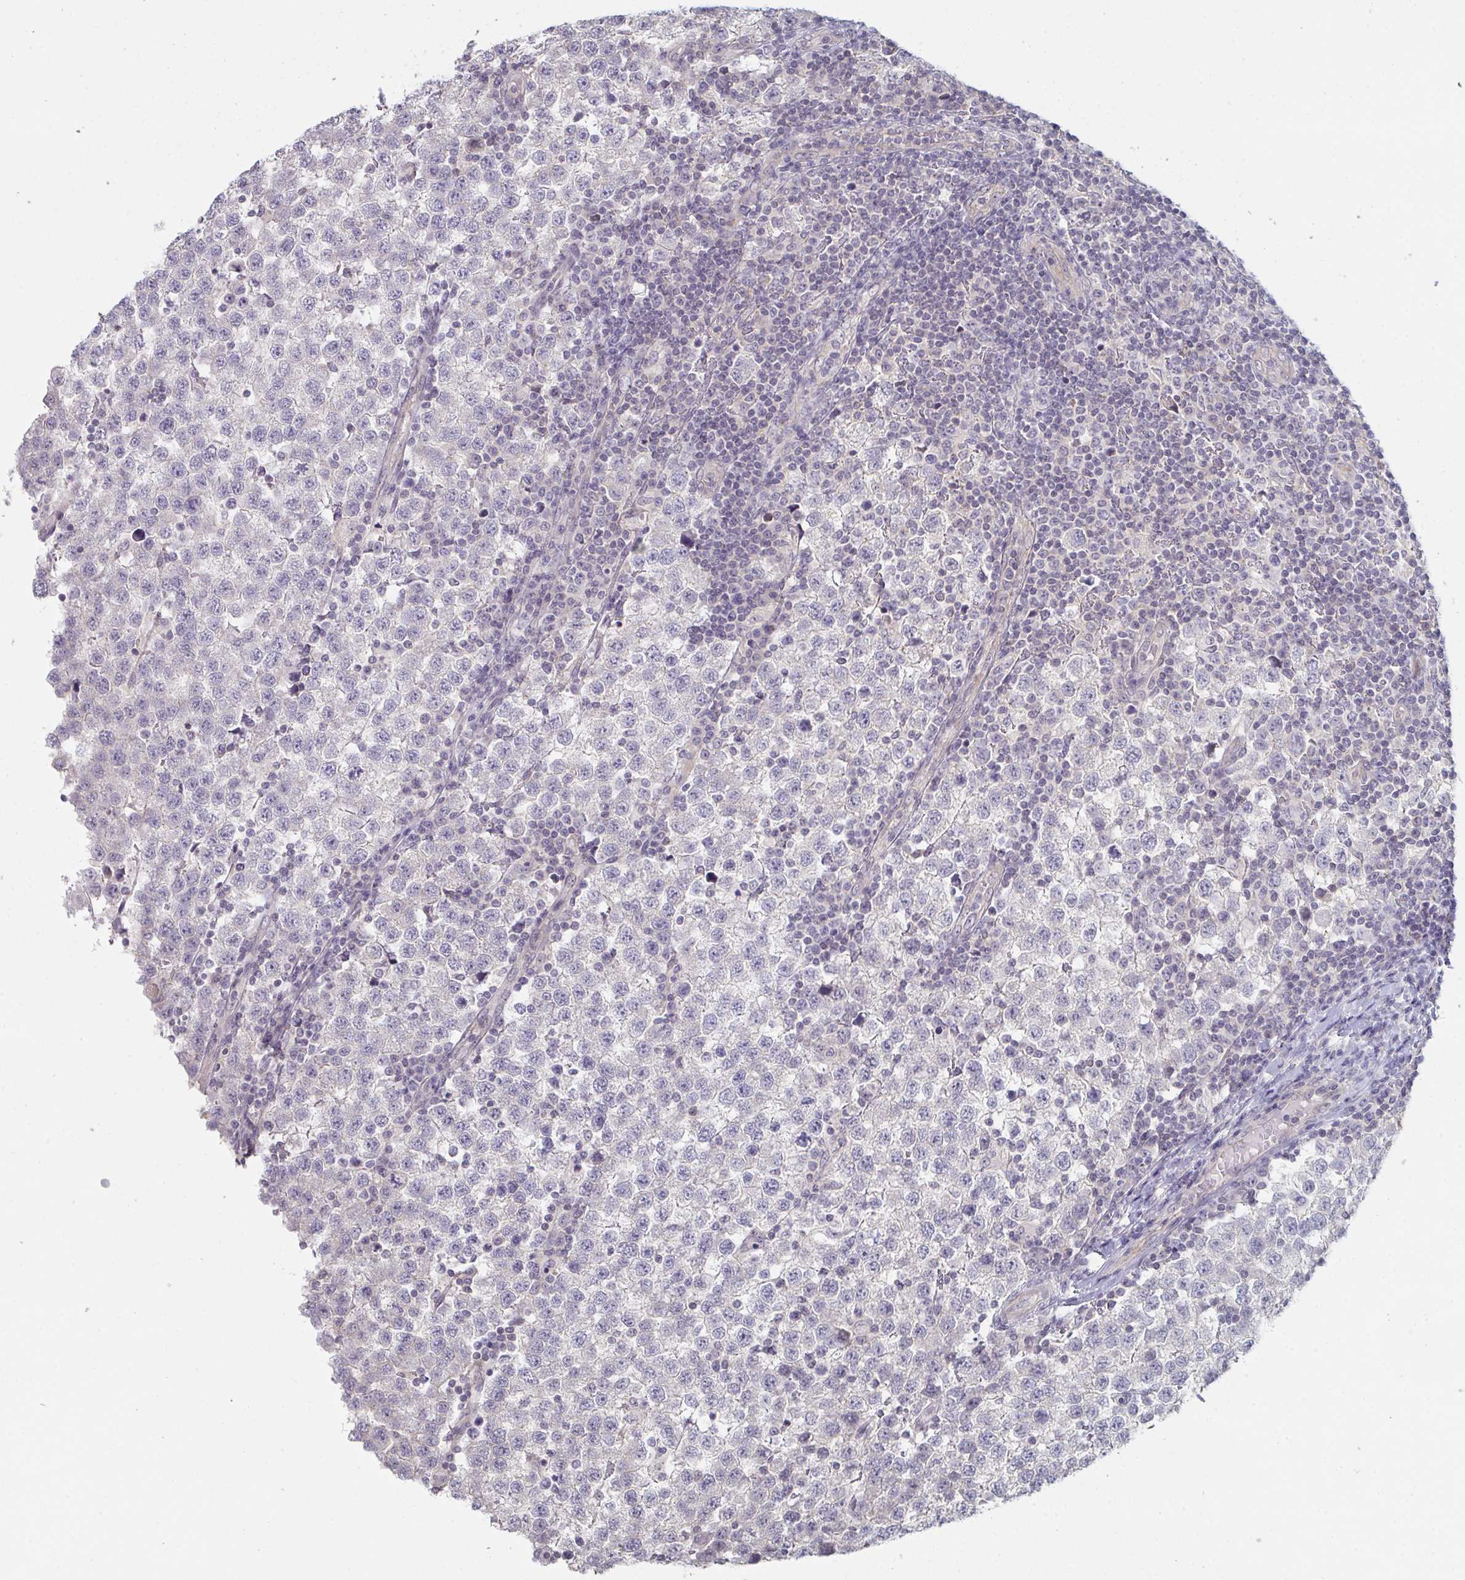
{"staining": {"intensity": "negative", "quantity": "none", "location": "none"}, "tissue": "testis cancer", "cell_type": "Tumor cells", "image_type": "cancer", "snomed": [{"axis": "morphology", "description": "Seminoma, NOS"}, {"axis": "topography", "description": "Testis"}], "caption": "The photomicrograph displays no staining of tumor cells in testis cancer (seminoma).", "gene": "ZNF214", "patient": {"sex": "male", "age": 34}}